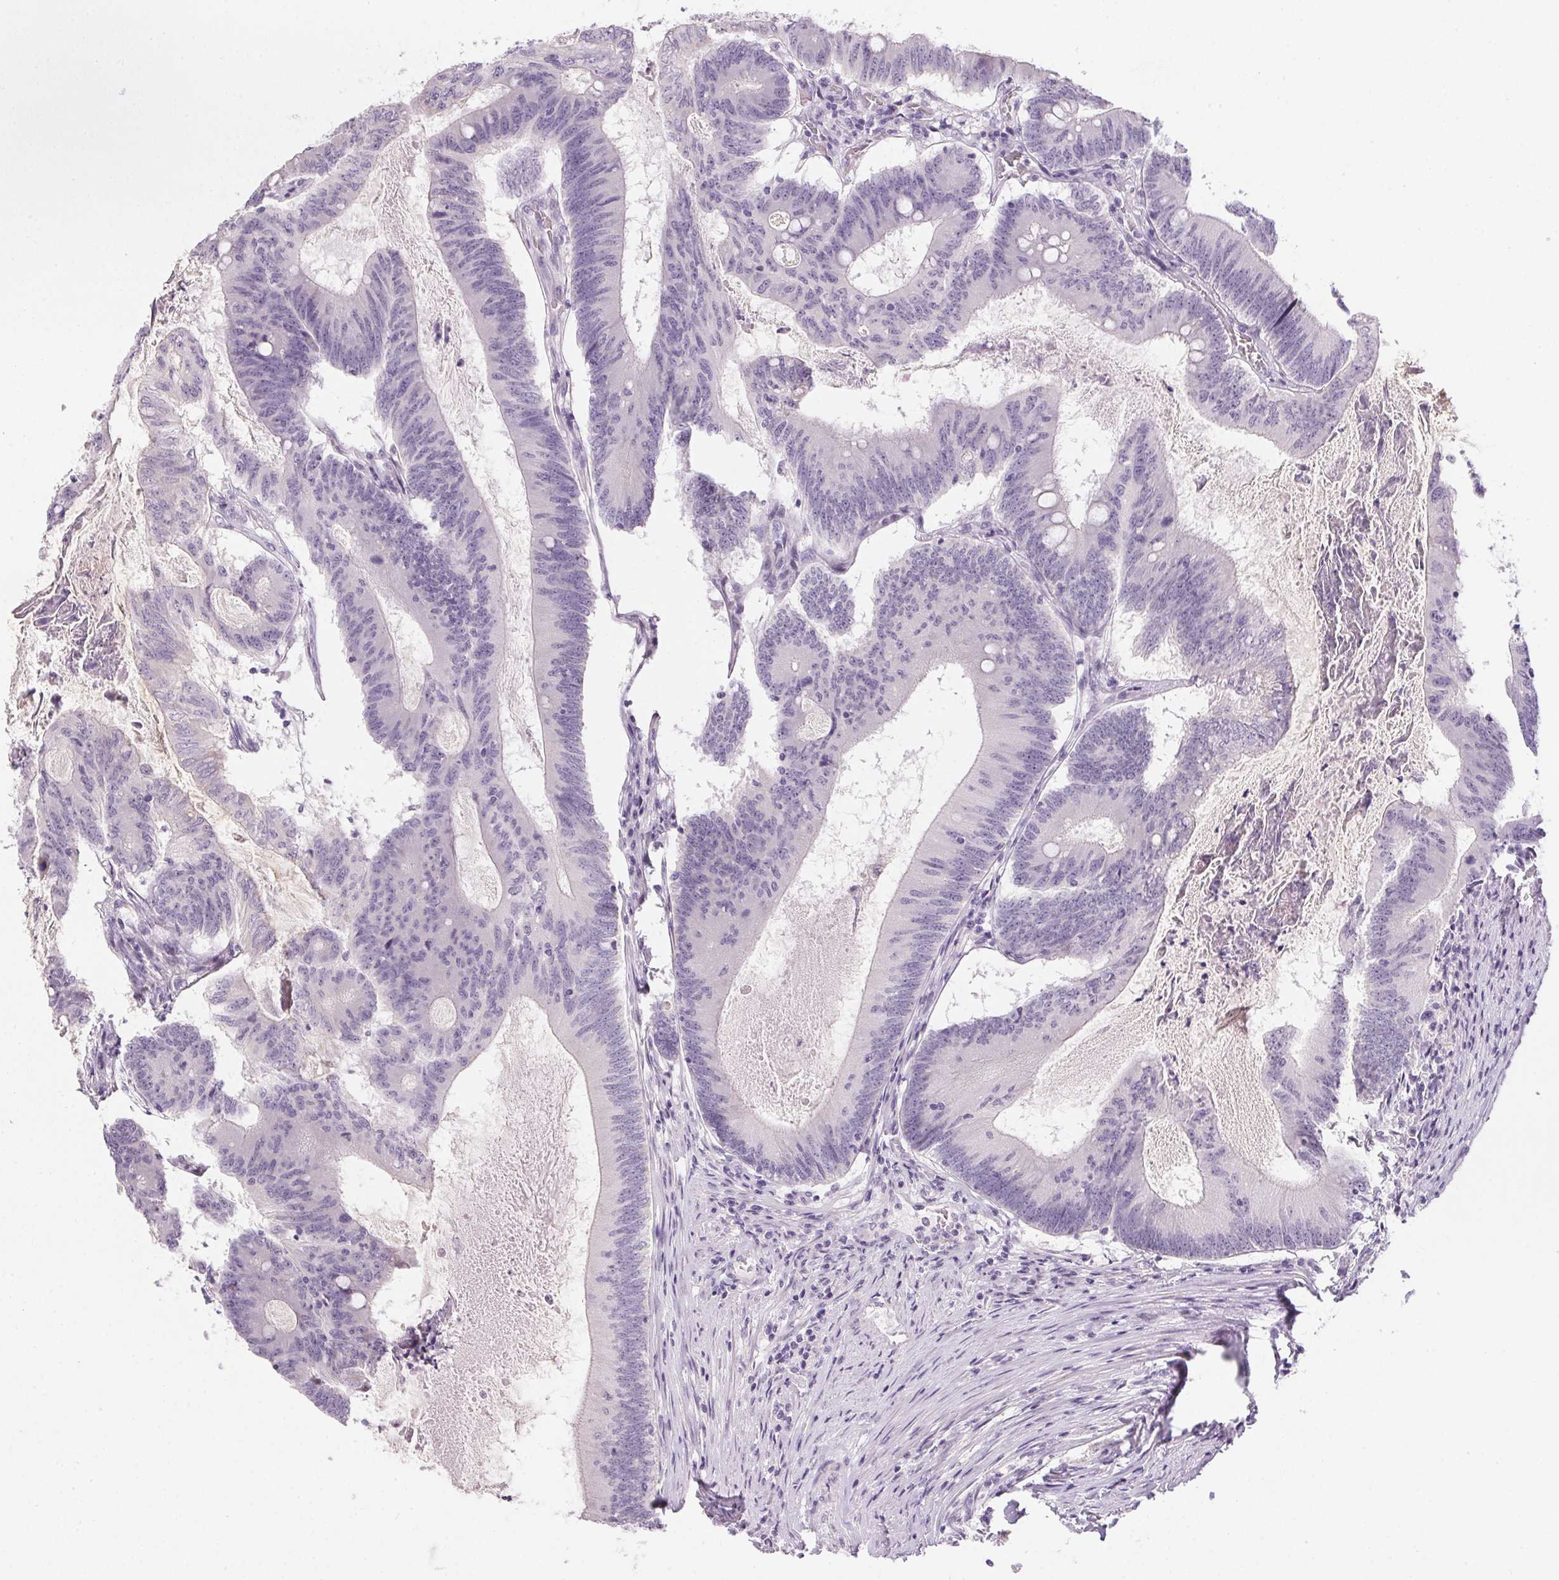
{"staining": {"intensity": "negative", "quantity": "none", "location": "none"}, "tissue": "colorectal cancer", "cell_type": "Tumor cells", "image_type": "cancer", "snomed": [{"axis": "morphology", "description": "Adenocarcinoma, NOS"}, {"axis": "topography", "description": "Colon"}], "caption": "Immunohistochemistry micrograph of adenocarcinoma (colorectal) stained for a protein (brown), which exhibits no staining in tumor cells.", "gene": "GSDMC", "patient": {"sex": "female", "age": 70}}